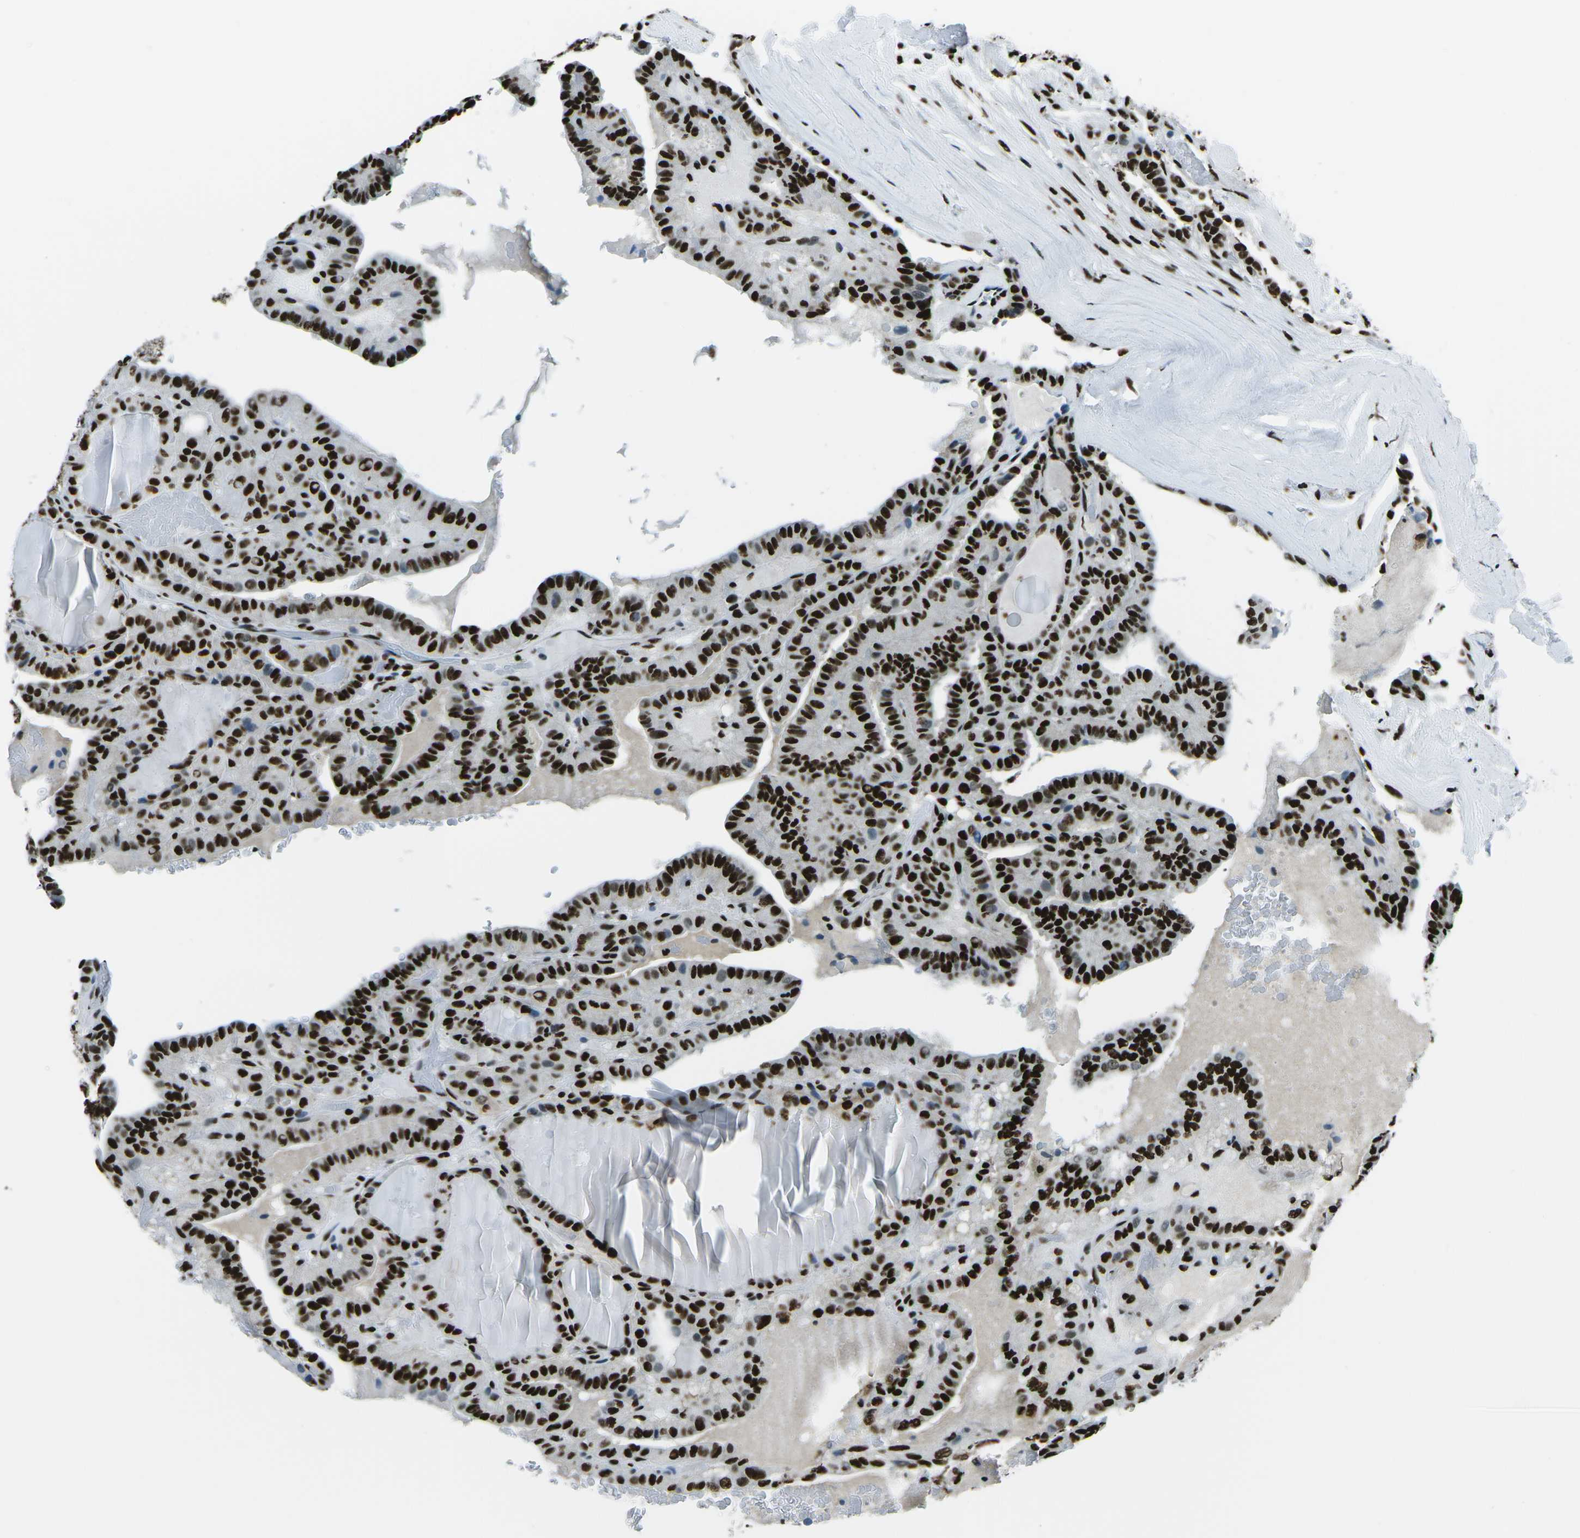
{"staining": {"intensity": "strong", "quantity": ">75%", "location": "nuclear"}, "tissue": "thyroid cancer", "cell_type": "Tumor cells", "image_type": "cancer", "snomed": [{"axis": "morphology", "description": "Papillary adenocarcinoma, NOS"}, {"axis": "topography", "description": "Thyroid gland"}], "caption": "A brown stain shows strong nuclear expression of a protein in human papillary adenocarcinoma (thyroid) tumor cells.", "gene": "HNRNPL", "patient": {"sex": "male", "age": 77}}